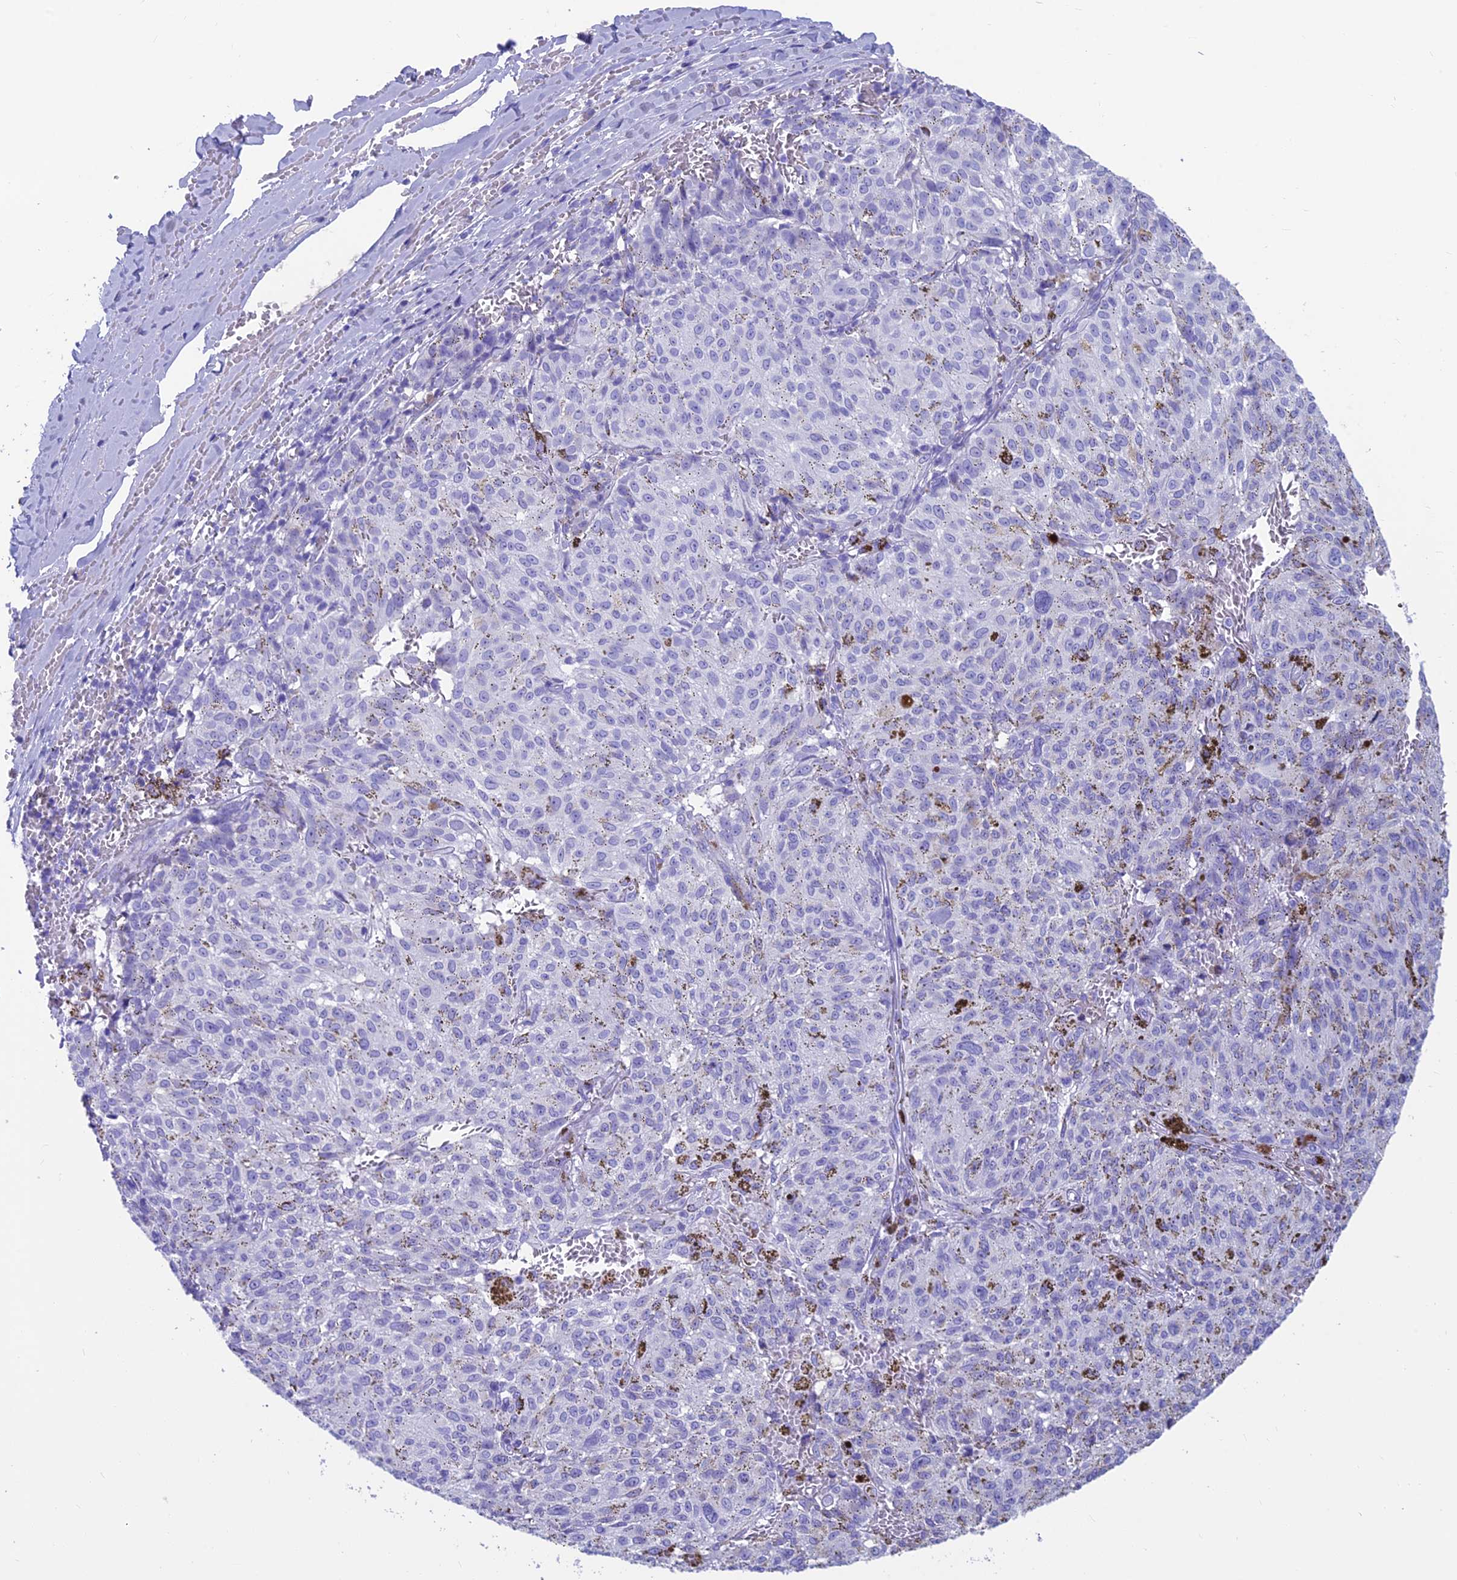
{"staining": {"intensity": "negative", "quantity": "none", "location": "none"}, "tissue": "melanoma", "cell_type": "Tumor cells", "image_type": "cancer", "snomed": [{"axis": "morphology", "description": "Malignant melanoma, NOS"}, {"axis": "topography", "description": "Skin"}], "caption": "A high-resolution histopathology image shows immunohistochemistry staining of melanoma, which exhibits no significant positivity in tumor cells.", "gene": "GNG11", "patient": {"sex": "female", "age": 72}}